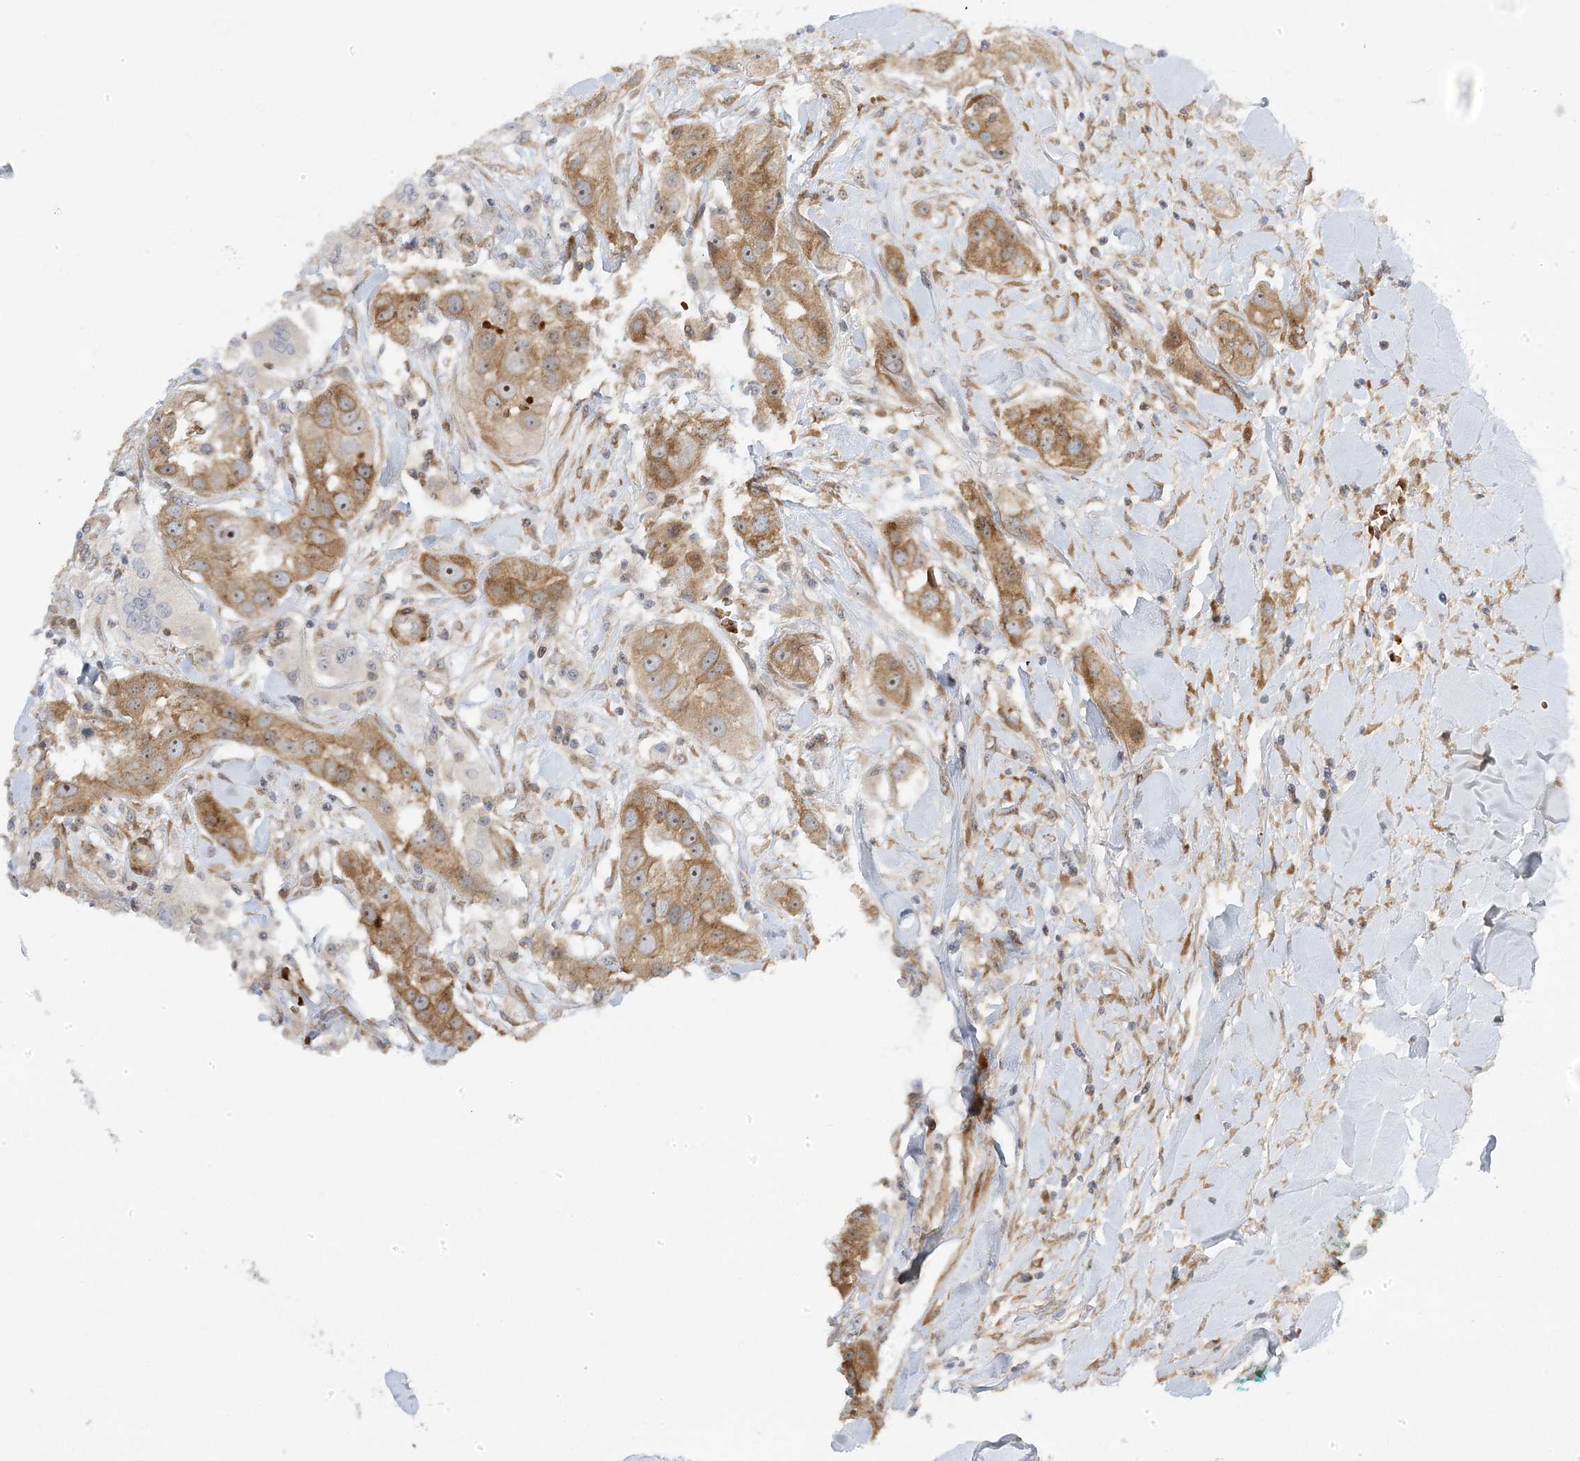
{"staining": {"intensity": "moderate", "quantity": ">75%", "location": "cytoplasmic/membranous,nuclear"}, "tissue": "head and neck cancer", "cell_type": "Tumor cells", "image_type": "cancer", "snomed": [{"axis": "morphology", "description": "Normal tissue, NOS"}, {"axis": "morphology", "description": "Squamous cell carcinoma, NOS"}, {"axis": "topography", "description": "Skeletal muscle"}, {"axis": "topography", "description": "Head-Neck"}], "caption": "Squamous cell carcinoma (head and neck) was stained to show a protein in brown. There is medium levels of moderate cytoplasmic/membranous and nuclear staining in approximately >75% of tumor cells.", "gene": "MAP7D3", "patient": {"sex": "male", "age": 51}}